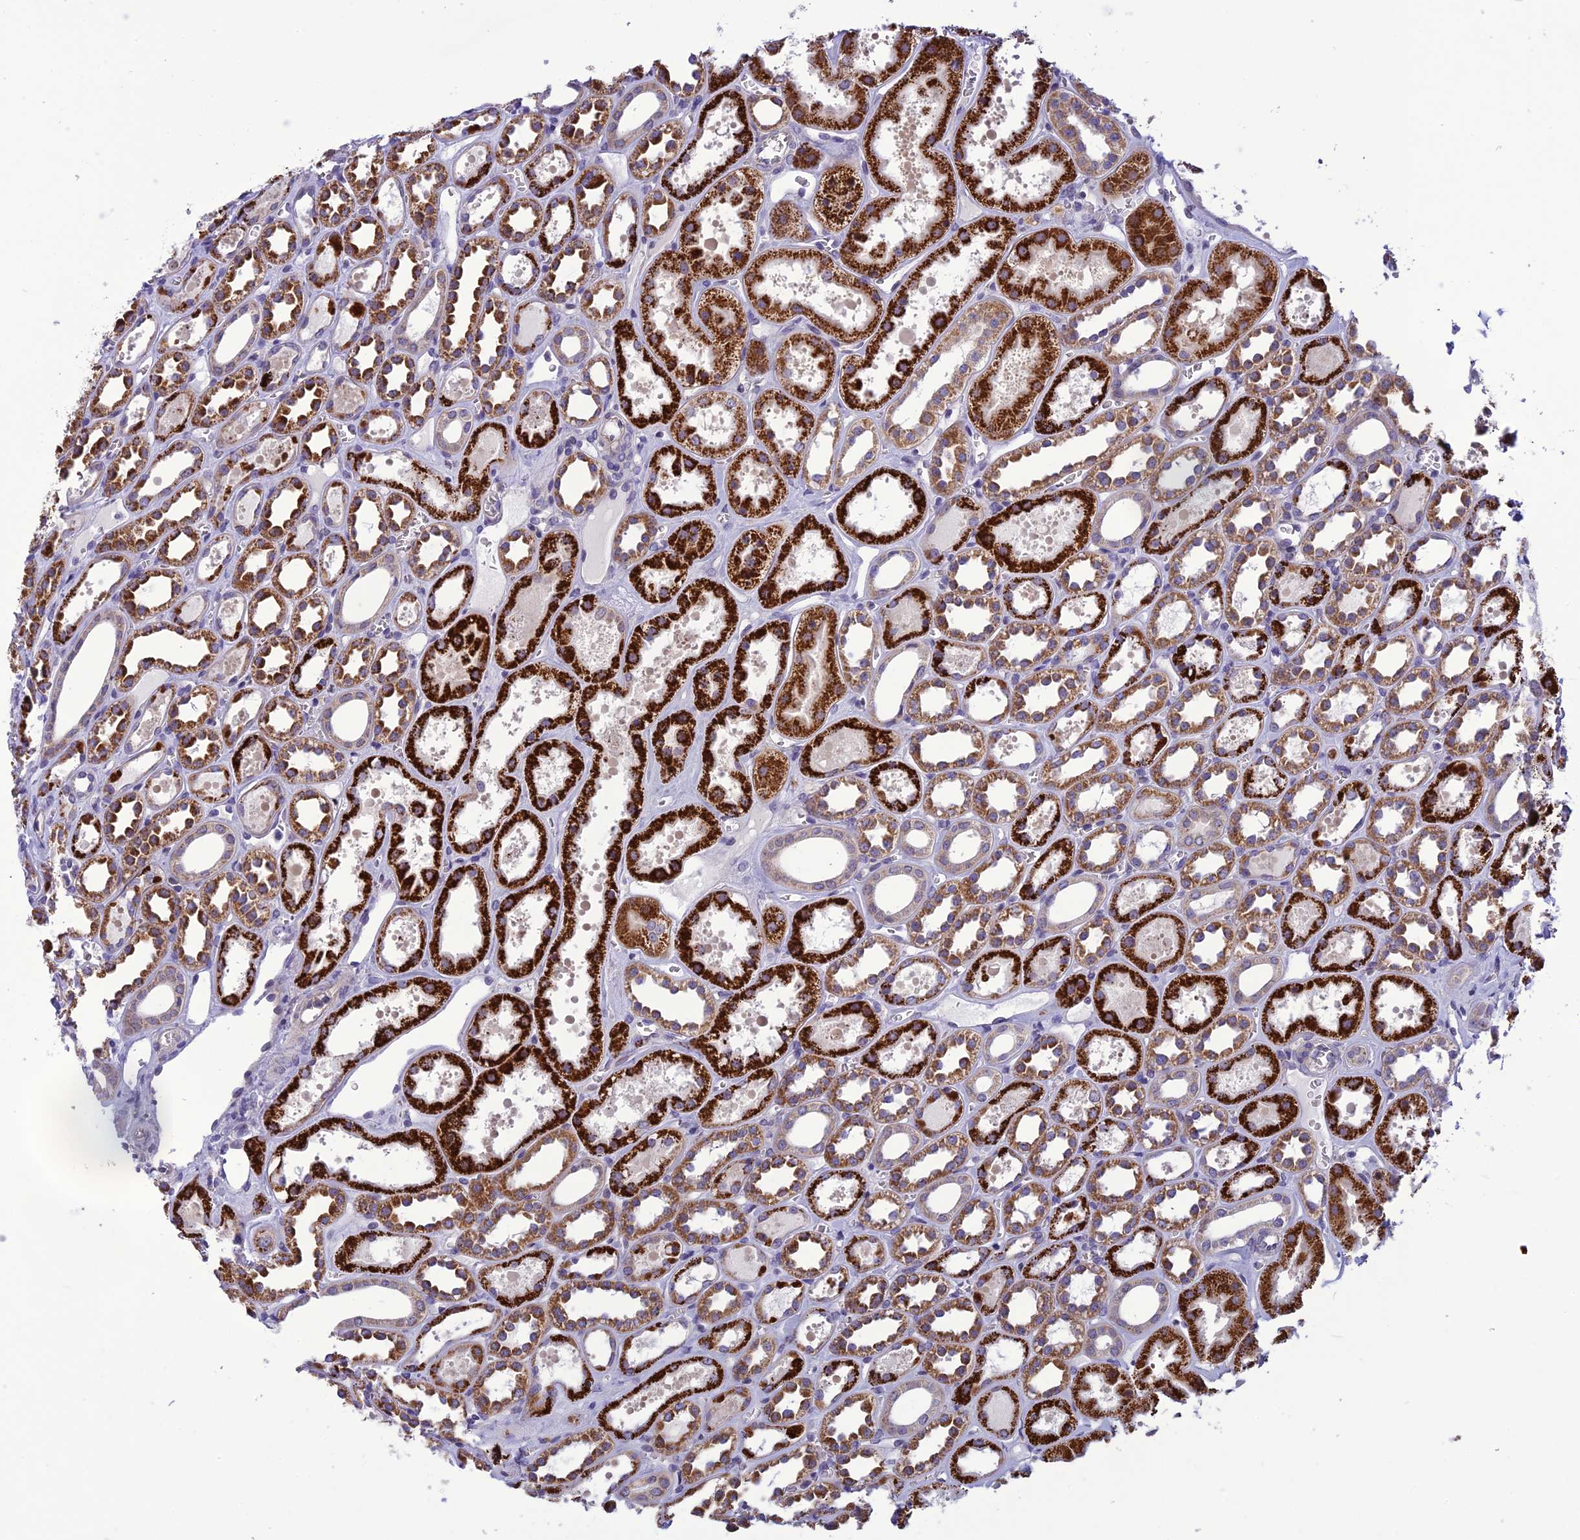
{"staining": {"intensity": "negative", "quantity": "none", "location": "none"}, "tissue": "kidney", "cell_type": "Cells in glomeruli", "image_type": "normal", "snomed": [{"axis": "morphology", "description": "Normal tissue, NOS"}, {"axis": "topography", "description": "Kidney"}], "caption": "Immunohistochemistry of unremarkable kidney reveals no staining in cells in glomeruli. (Brightfield microscopy of DAB IHC at high magnification).", "gene": "PSMF1", "patient": {"sex": "female", "age": 41}}